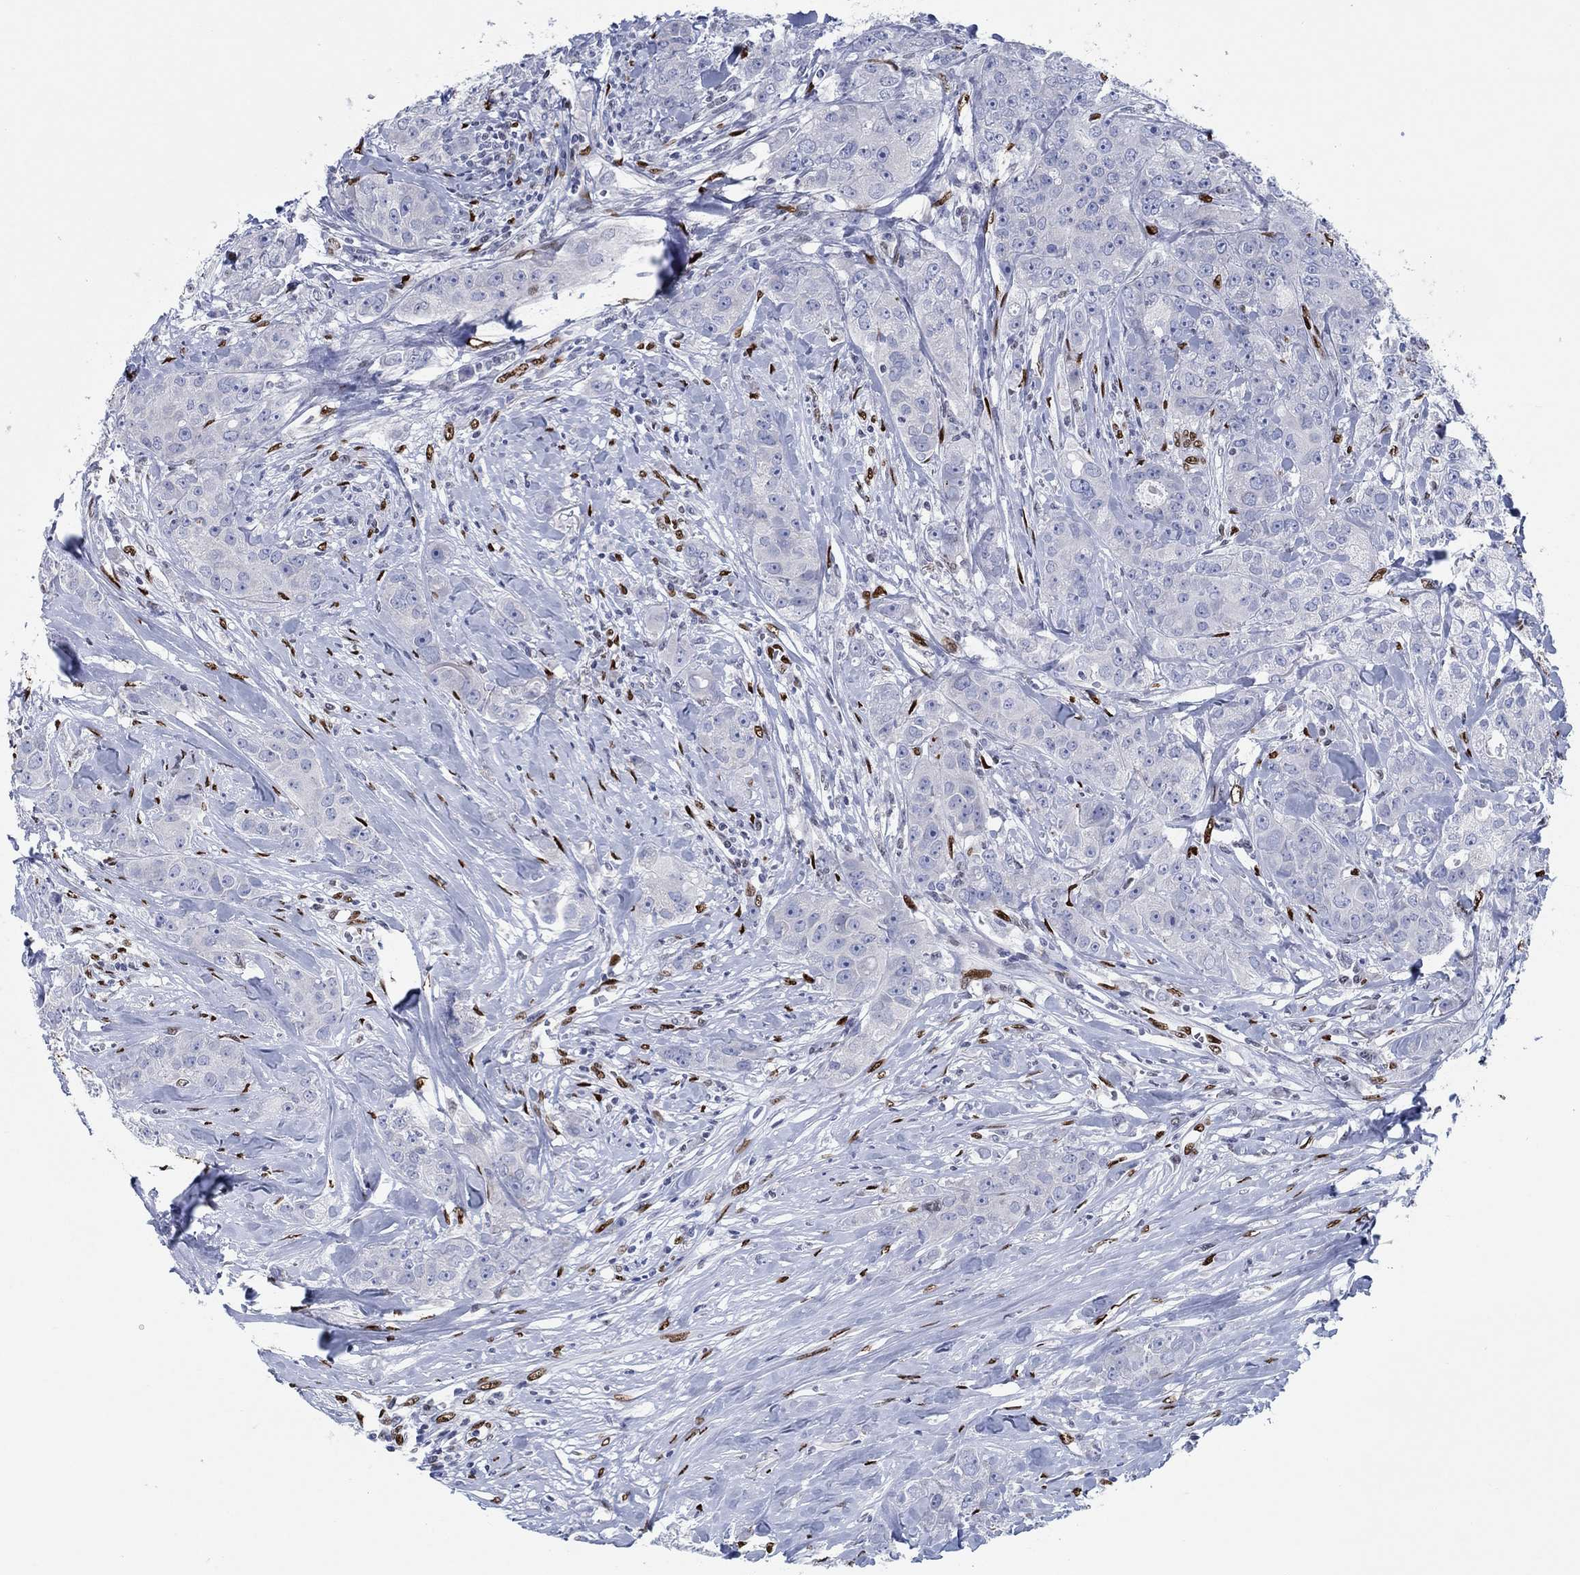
{"staining": {"intensity": "negative", "quantity": "none", "location": "none"}, "tissue": "breast cancer", "cell_type": "Tumor cells", "image_type": "cancer", "snomed": [{"axis": "morphology", "description": "Duct carcinoma"}, {"axis": "topography", "description": "Breast"}], "caption": "DAB (3,3'-diaminobenzidine) immunohistochemical staining of breast cancer (intraductal carcinoma) displays no significant expression in tumor cells. (Brightfield microscopy of DAB IHC at high magnification).", "gene": "ZEB1", "patient": {"sex": "female", "age": 43}}